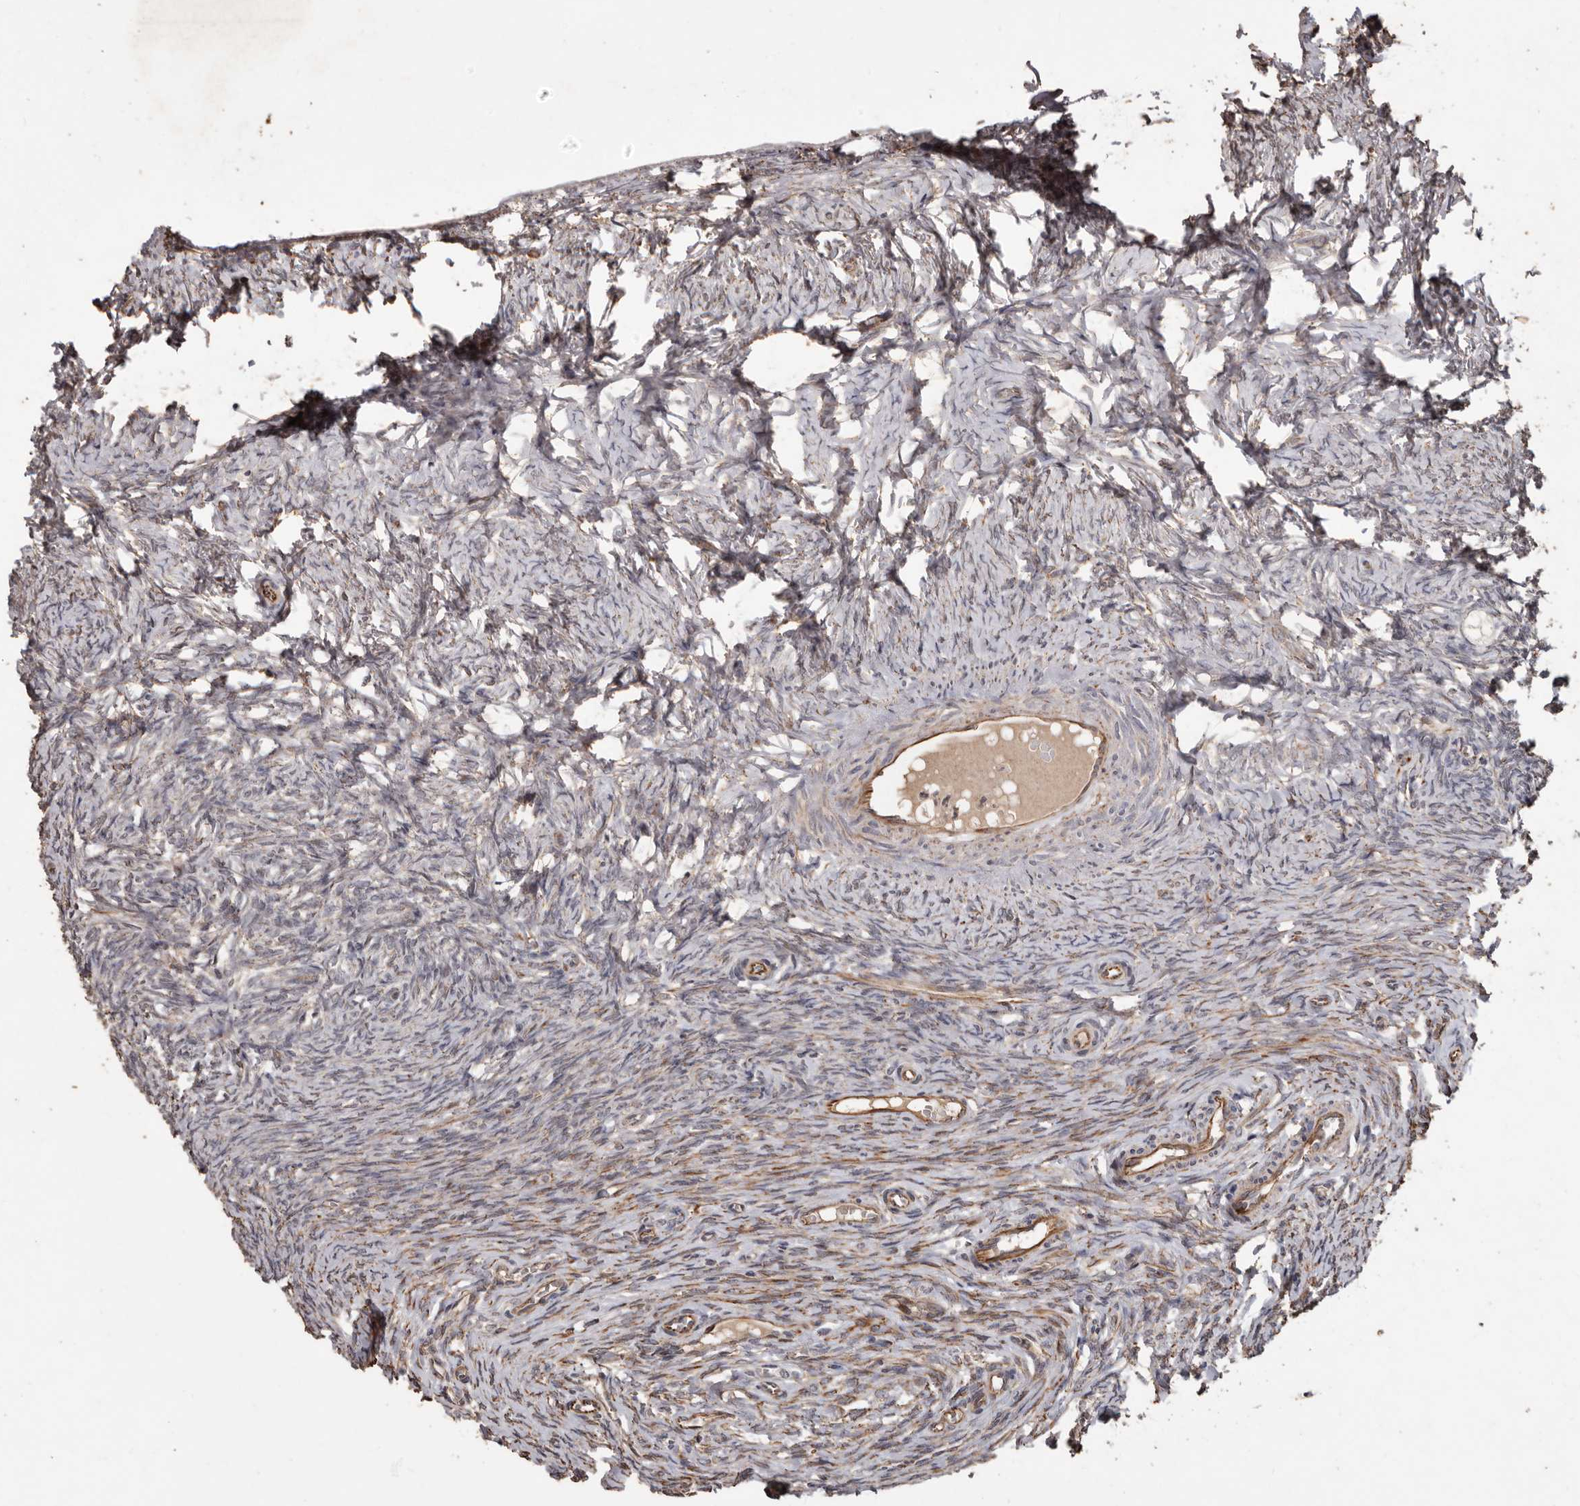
{"staining": {"intensity": "moderate", "quantity": "<25%", "location": "cytoplasmic/membranous"}, "tissue": "ovary", "cell_type": "Ovarian stroma cells", "image_type": "normal", "snomed": [{"axis": "morphology", "description": "Adenocarcinoma, NOS"}, {"axis": "topography", "description": "Endometrium"}], "caption": "This image shows unremarkable ovary stained with immunohistochemistry (IHC) to label a protein in brown. The cytoplasmic/membranous of ovarian stroma cells show moderate positivity for the protein. Nuclei are counter-stained blue.", "gene": "BRAT1", "patient": {"sex": "female", "age": 32}}